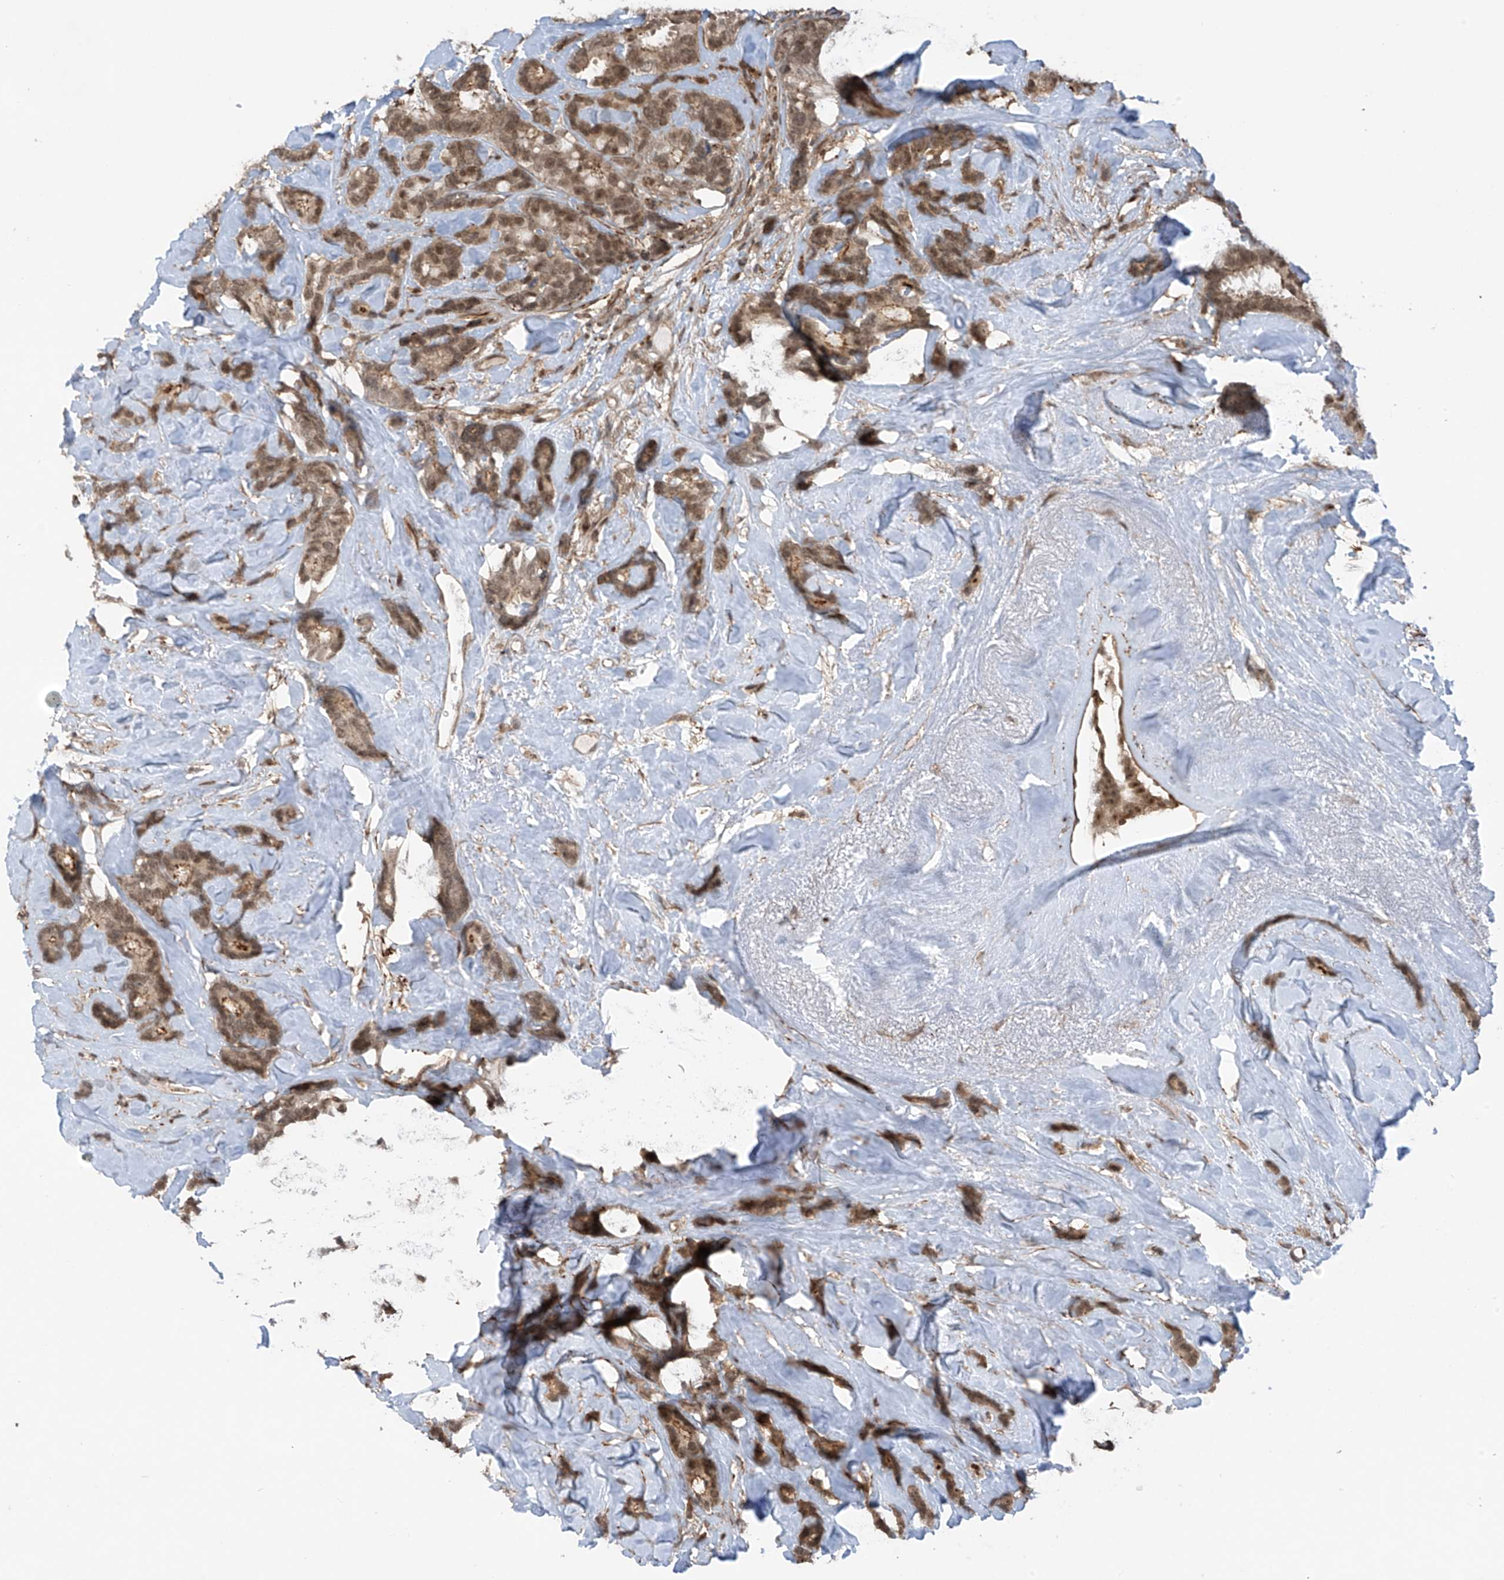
{"staining": {"intensity": "moderate", "quantity": ">75%", "location": "cytoplasmic/membranous,nuclear"}, "tissue": "breast cancer", "cell_type": "Tumor cells", "image_type": "cancer", "snomed": [{"axis": "morphology", "description": "Duct carcinoma"}, {"axis": "topography", "description": "Breast"}], "caption": "Intraductal carcinoma (breast) was stained to show a protein in brown. There is medium levels of moderate cytoplasmic/membranous and nuclear staining in about >75% of tumor cells. (Brightfield microscopy of DAB IHC at high magnification).", "gene": "REPIN1", "patient": {"sex": "female", "age": 87}}